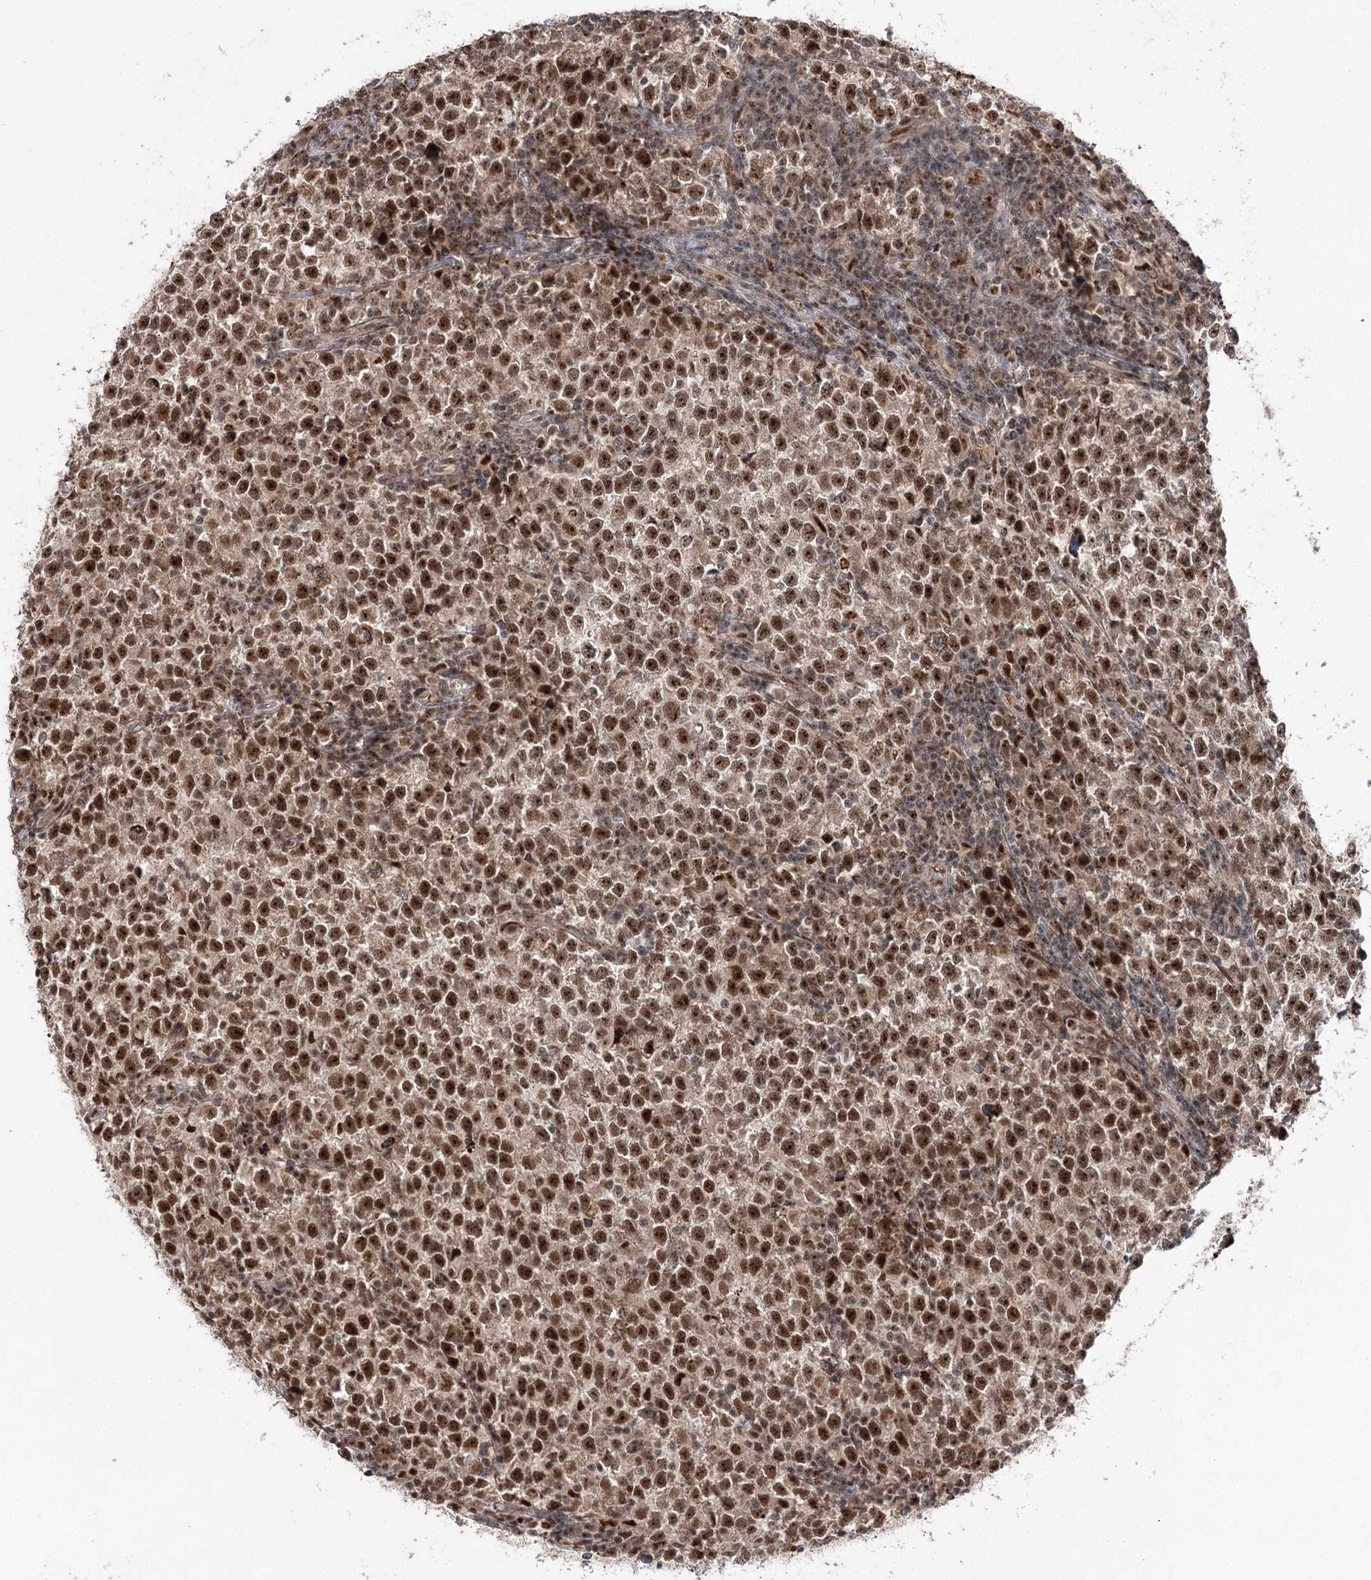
{"staining": {"intensity": "strong", "quantity": ">75%", "location": "nuclear"}, "tissue": "testis cancer", "cell_type": "Tumor cells", "image_type": "cancer", "snomed": [{"axis": "morphology", "description": "Normal tissue, NOS"}, {"axis": "morphology", "description": "Seminoma, NOS"}, {"axis": "topography", "description": "Testis"}], "caption": "Immunohistochemical staining of human testis cancer displays high levels of strong nuclear protein staining in about >75% of tumor cells.", "gene": "ERCC3", "patient": {"sex": "male", "age": 43}}